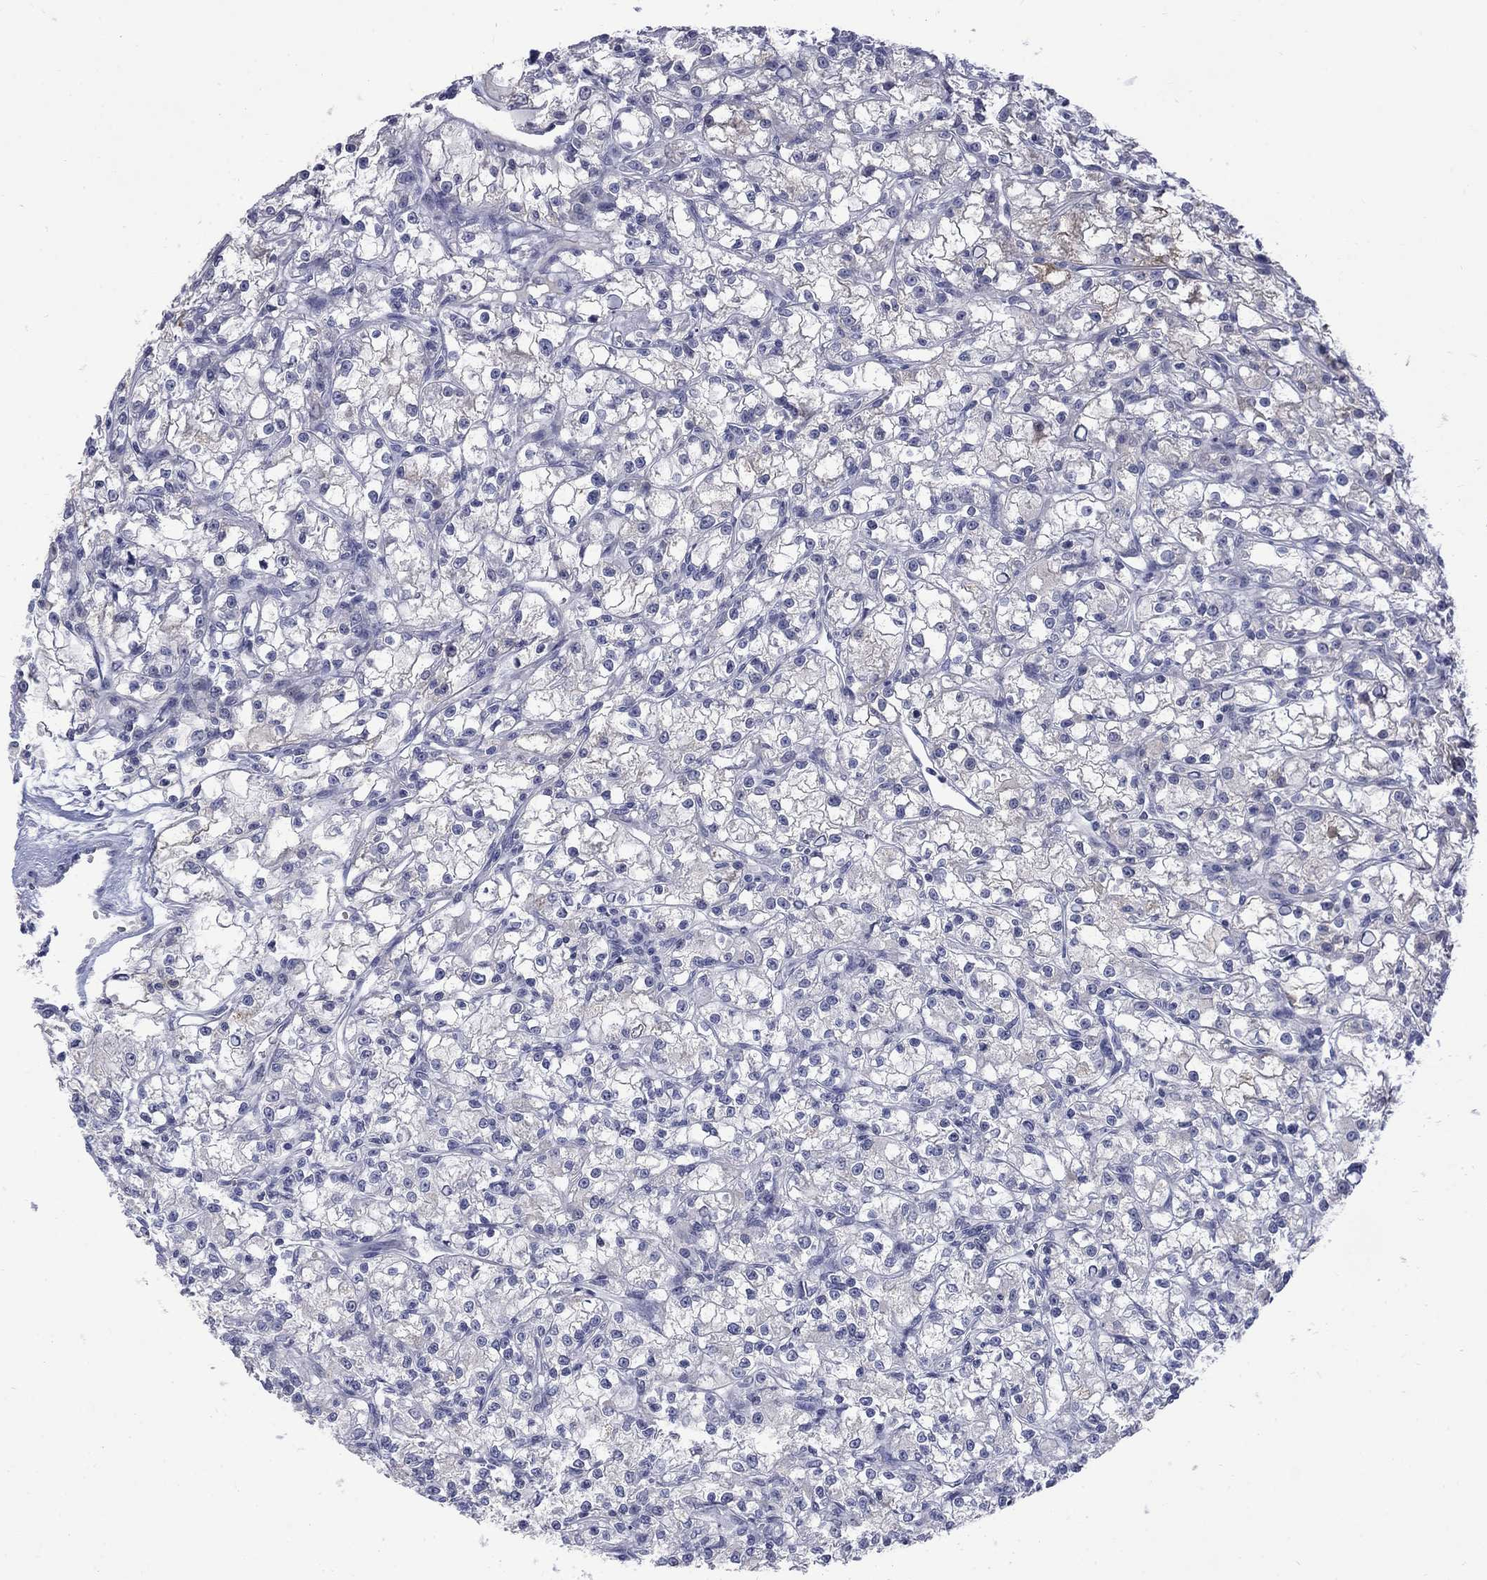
{"staining": {"intensity": "negative", "quantity": "none", "location": "none"}, "tissue": "renal cancer", "cell_type": "Tumor cells", "image_type": "cancer", "snomed": [{"axis": "morphology", "description": "Adenocarcinoma, NOS"}, {"axis": "topography", "description": "Kidney"}], "caption": "A high-resolution histopathology image shows IHC staining of renal cancer, which exhibits no significant expression in tumor cells.", "gene": "CTNND2", "patient": {"sex": "female", "age": 59}}